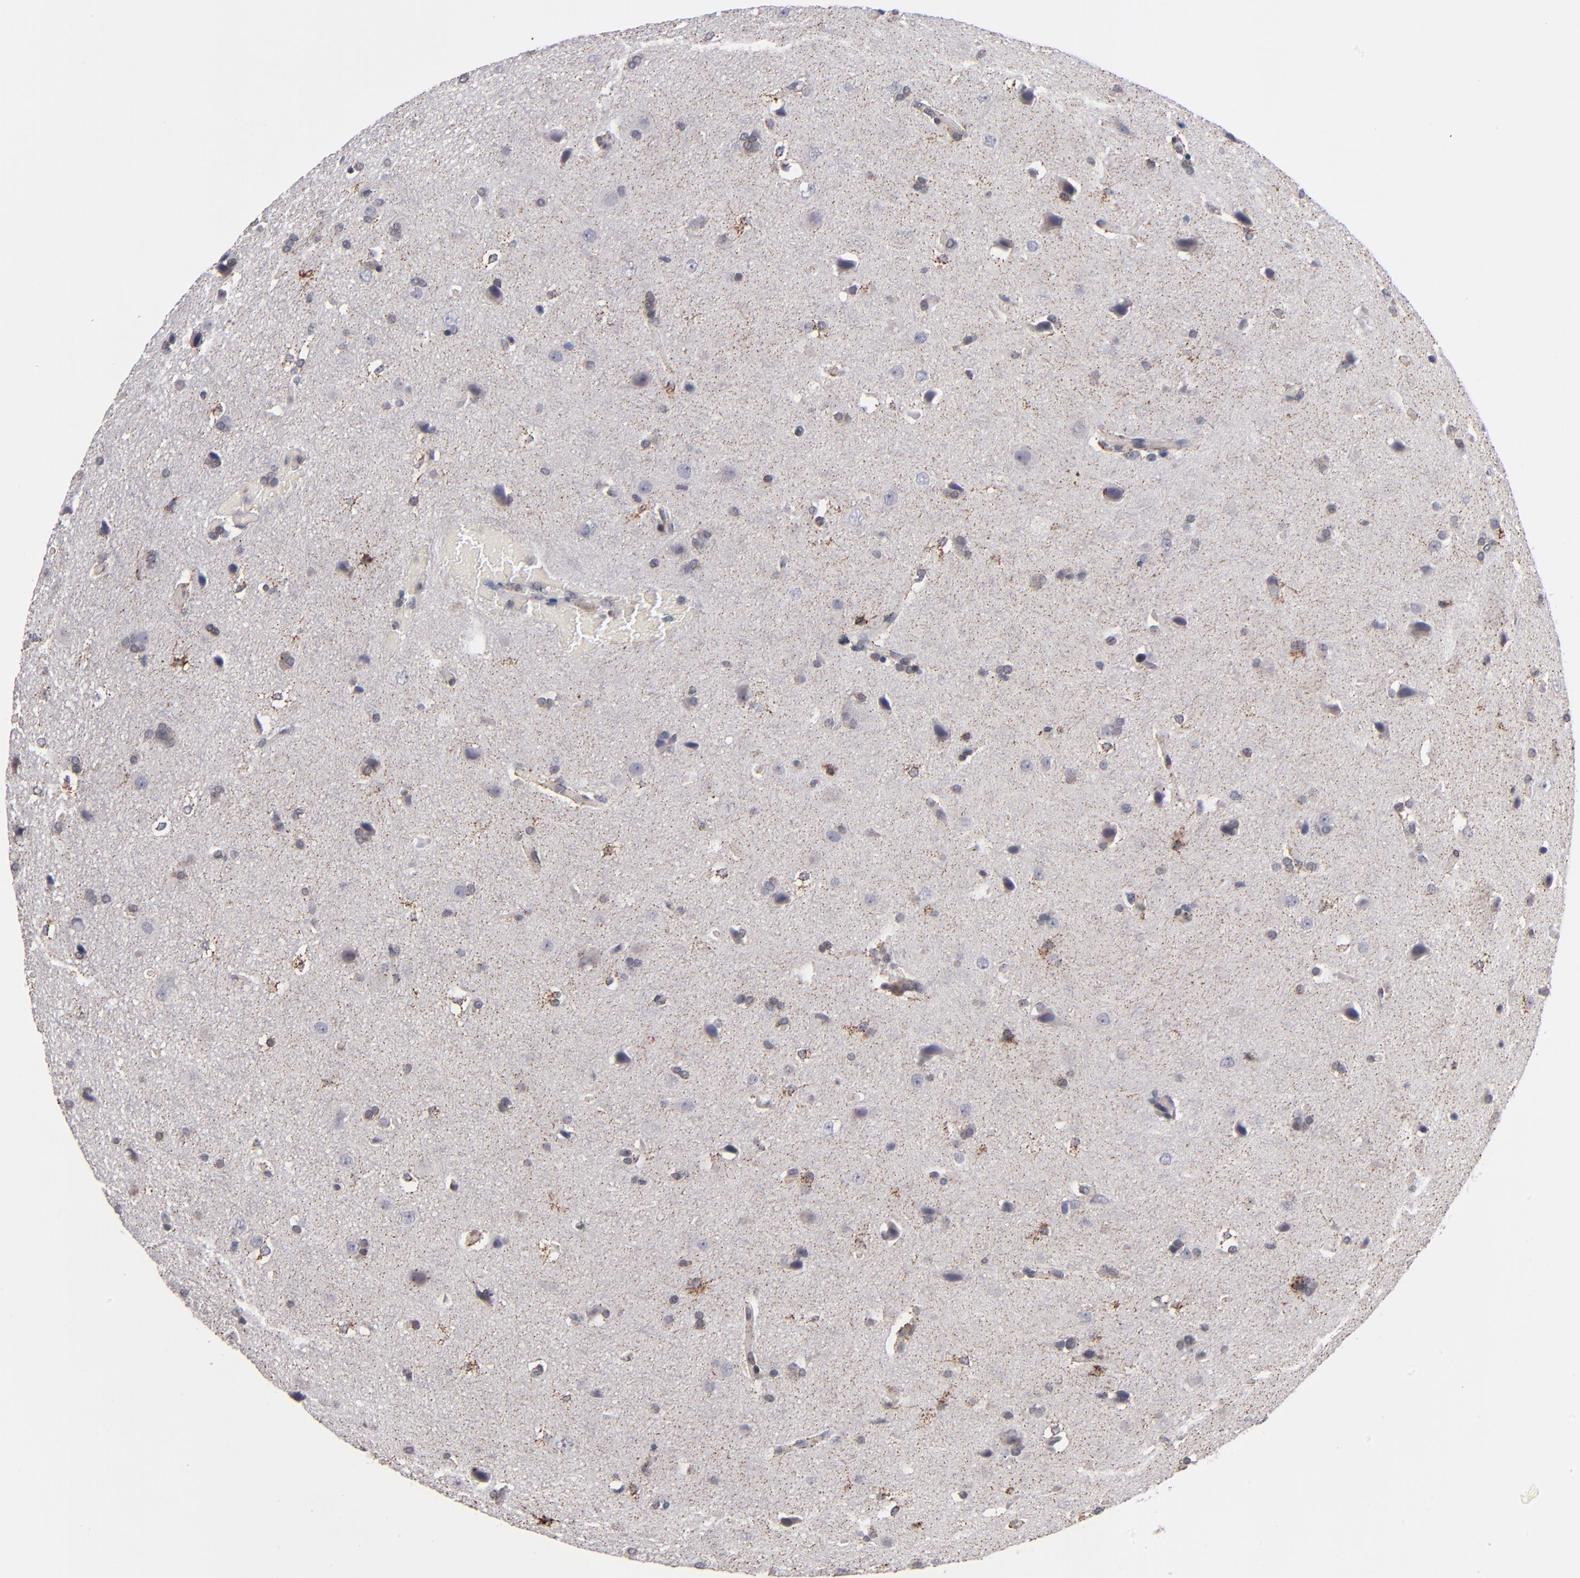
{"staining": {"intensity": "weak", "quantity": "<25%", "location": "cytoplasmic/membranous"}, "tissue": "glioma", "cell_type": "Tumor cells", "image_type": "cancer", "snomed": [{"axis": "morphology", "description": "Glioma, malignant, Low grade"}, {"axis": "topography", "description": "Cerebral cortex"}], "caption": "Tumor cells show no significant staining in glioma.", "gene": "ODF2", "patient": {"sex": "female", "age": 47}}